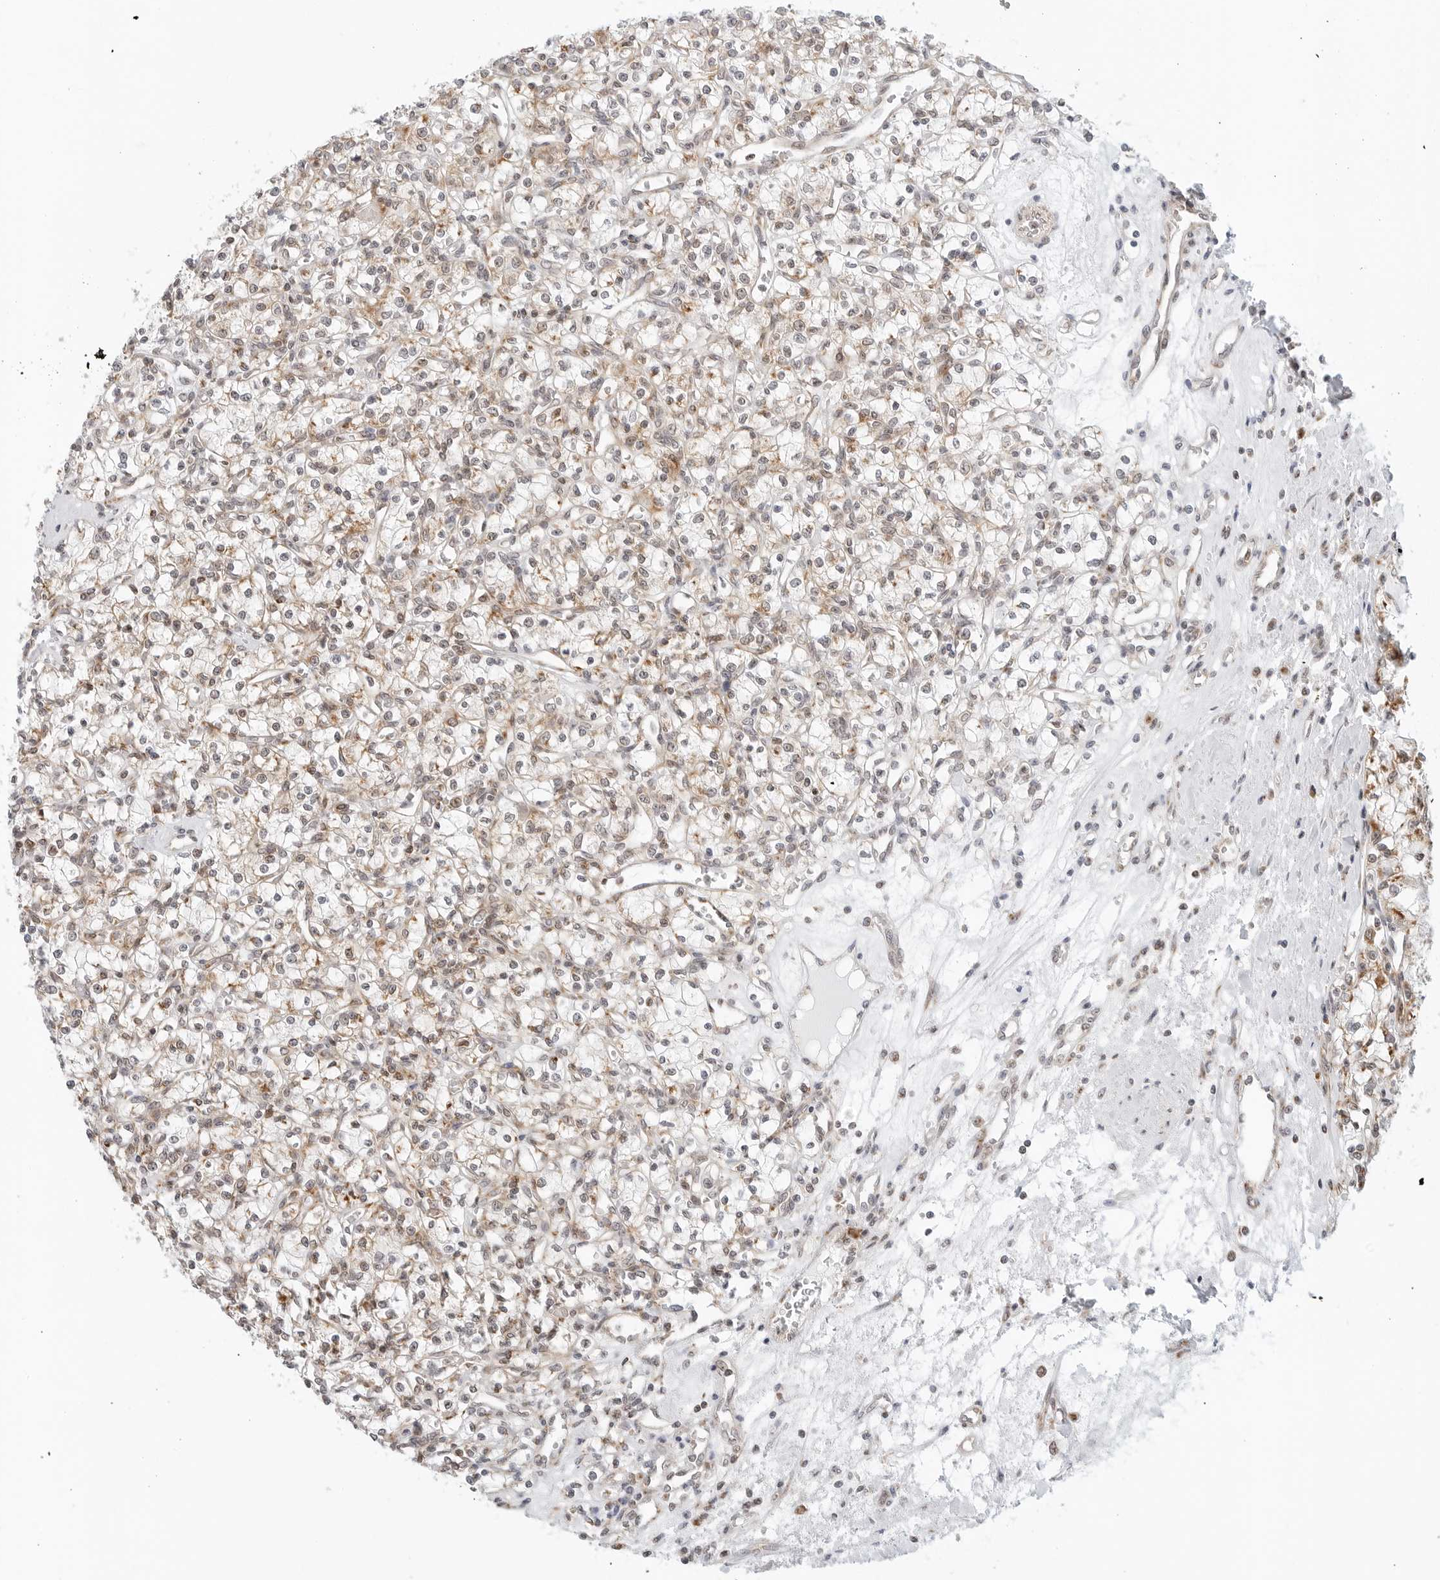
{"staining": {"intensity": "weak", "quantity": ">75%", "location": "cytoplasmic/membranous"}, "tissue": "renal cancer", "cell_type": "Tumor cells", "image_type": "cancer", "snomed": [{"axis": "morphology", "description": "Adenocarcinoma, NOS"}, {"axis": "topography", "description": "Kidney"}], "caption": "This image reveals immunohistochemistry (IHC) staining of adenocarcinoma (renal), with low weak cytoplasmic/membranous positivity in approximately >75% of tumor cells.", "gene": "POLR3GL", "patient": {"sex": "female", "age": 59}}